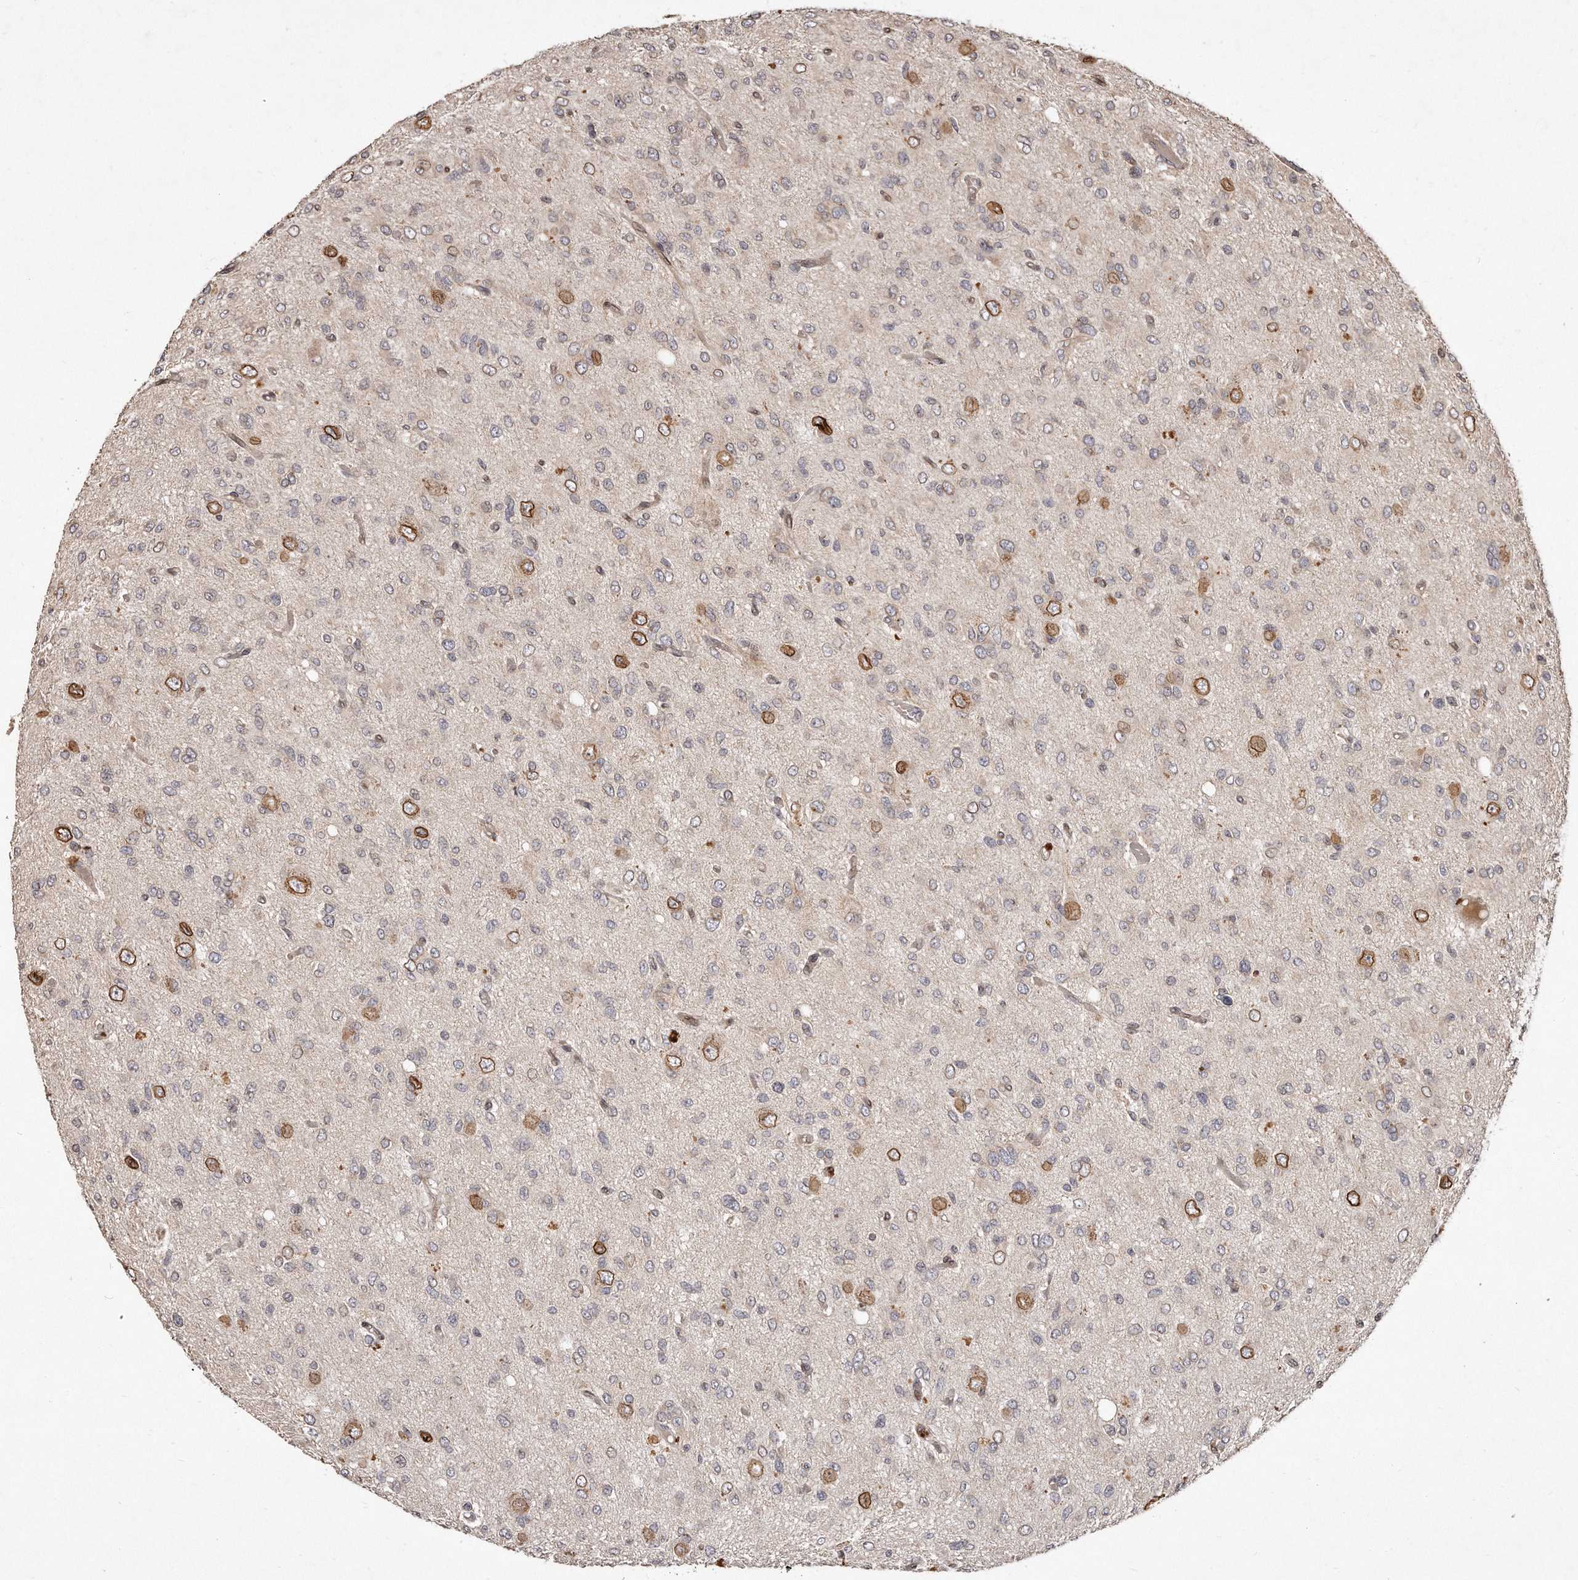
{"staining": {"intensity": "moderate", "quantity": "25%-75%", "location": "cytoplasmic/membranous,nuclear"}, "tissue": "glioma", "cell_type": "Tumor cells", "image_type": "cancer", "snomed": [{"axis": "morphology", "description": "Glioma, malignant, High grade"}, {"axis": "topography", "description": "Brain"}], "caption": "There is medium levels of moderate cytoplasmic/membranous and nuclear positivity in tumor cells of malignant glioma (high-grade), as demonstrated by immunohistochemical staining (brown color).", "gene": "HASPIN", "patient": {"sex": "female", "age": 59}}